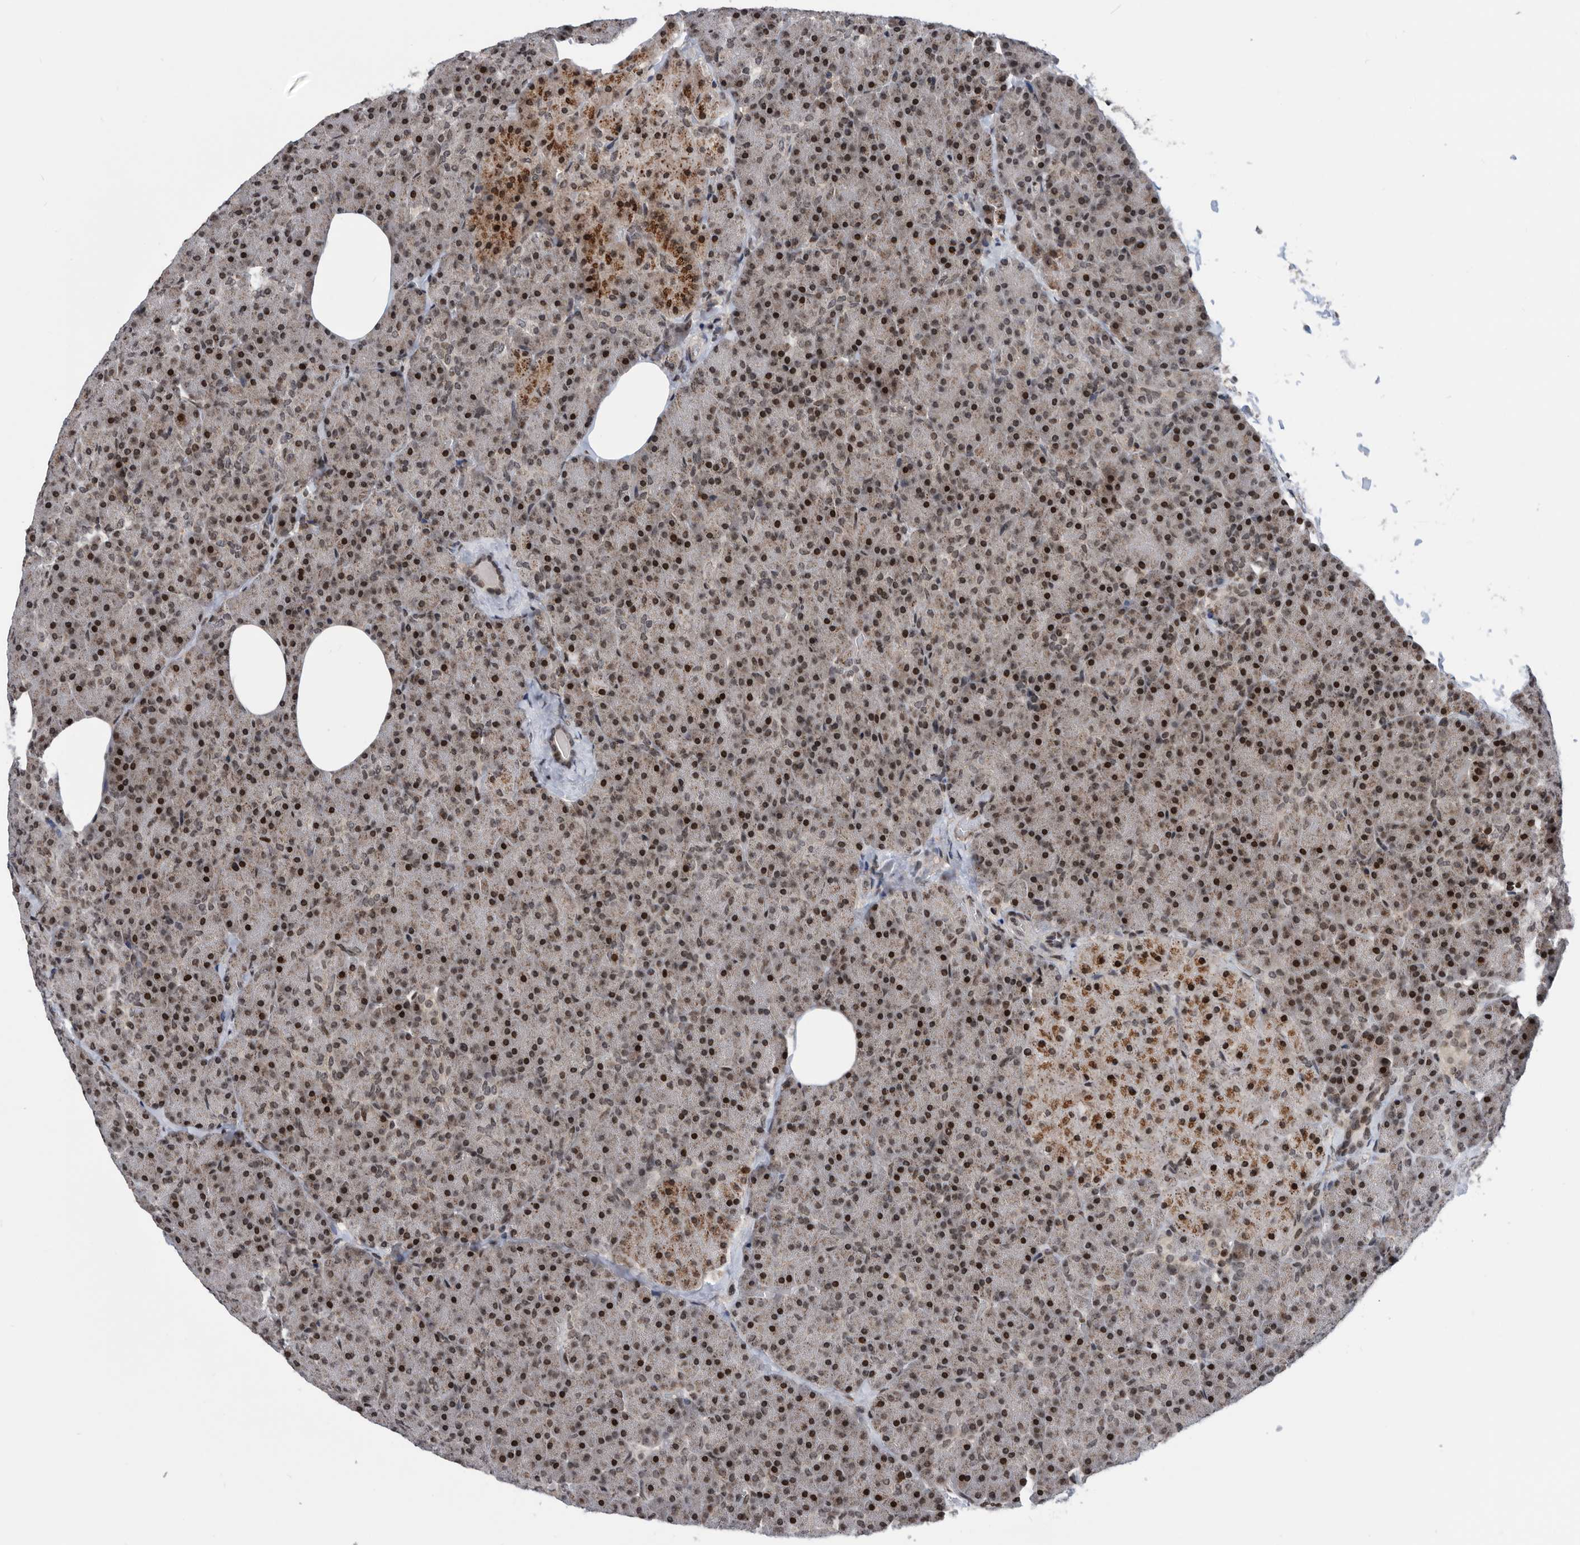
{"staining": {"intensity": "moderate", "quantity": "25%-75%", "location": "cytoplasmic/membranous,nuclear"}, "tissue": "pancreas", "cell_type": "Exocrine glandular cells", "image_type": "normal", "snomed": [{"axis": "morphology", "description": "Normal tissue, NOS"}, {"axis": "morphology", "description": "Carcinoid, malignant, NOS"}, {"axis": "topography", "description": "Pancreas"}], "caption": "Protein staining of benign pancreas shows moderate cytoplasmic/membranous,nuclear expression in about 25%-75% of exocrine glandular cells. (DAB IHC with brightfield microscopy, high magnification).", "gene": "SNRNP48", "patient": {"sex": "female", "age": 35}}